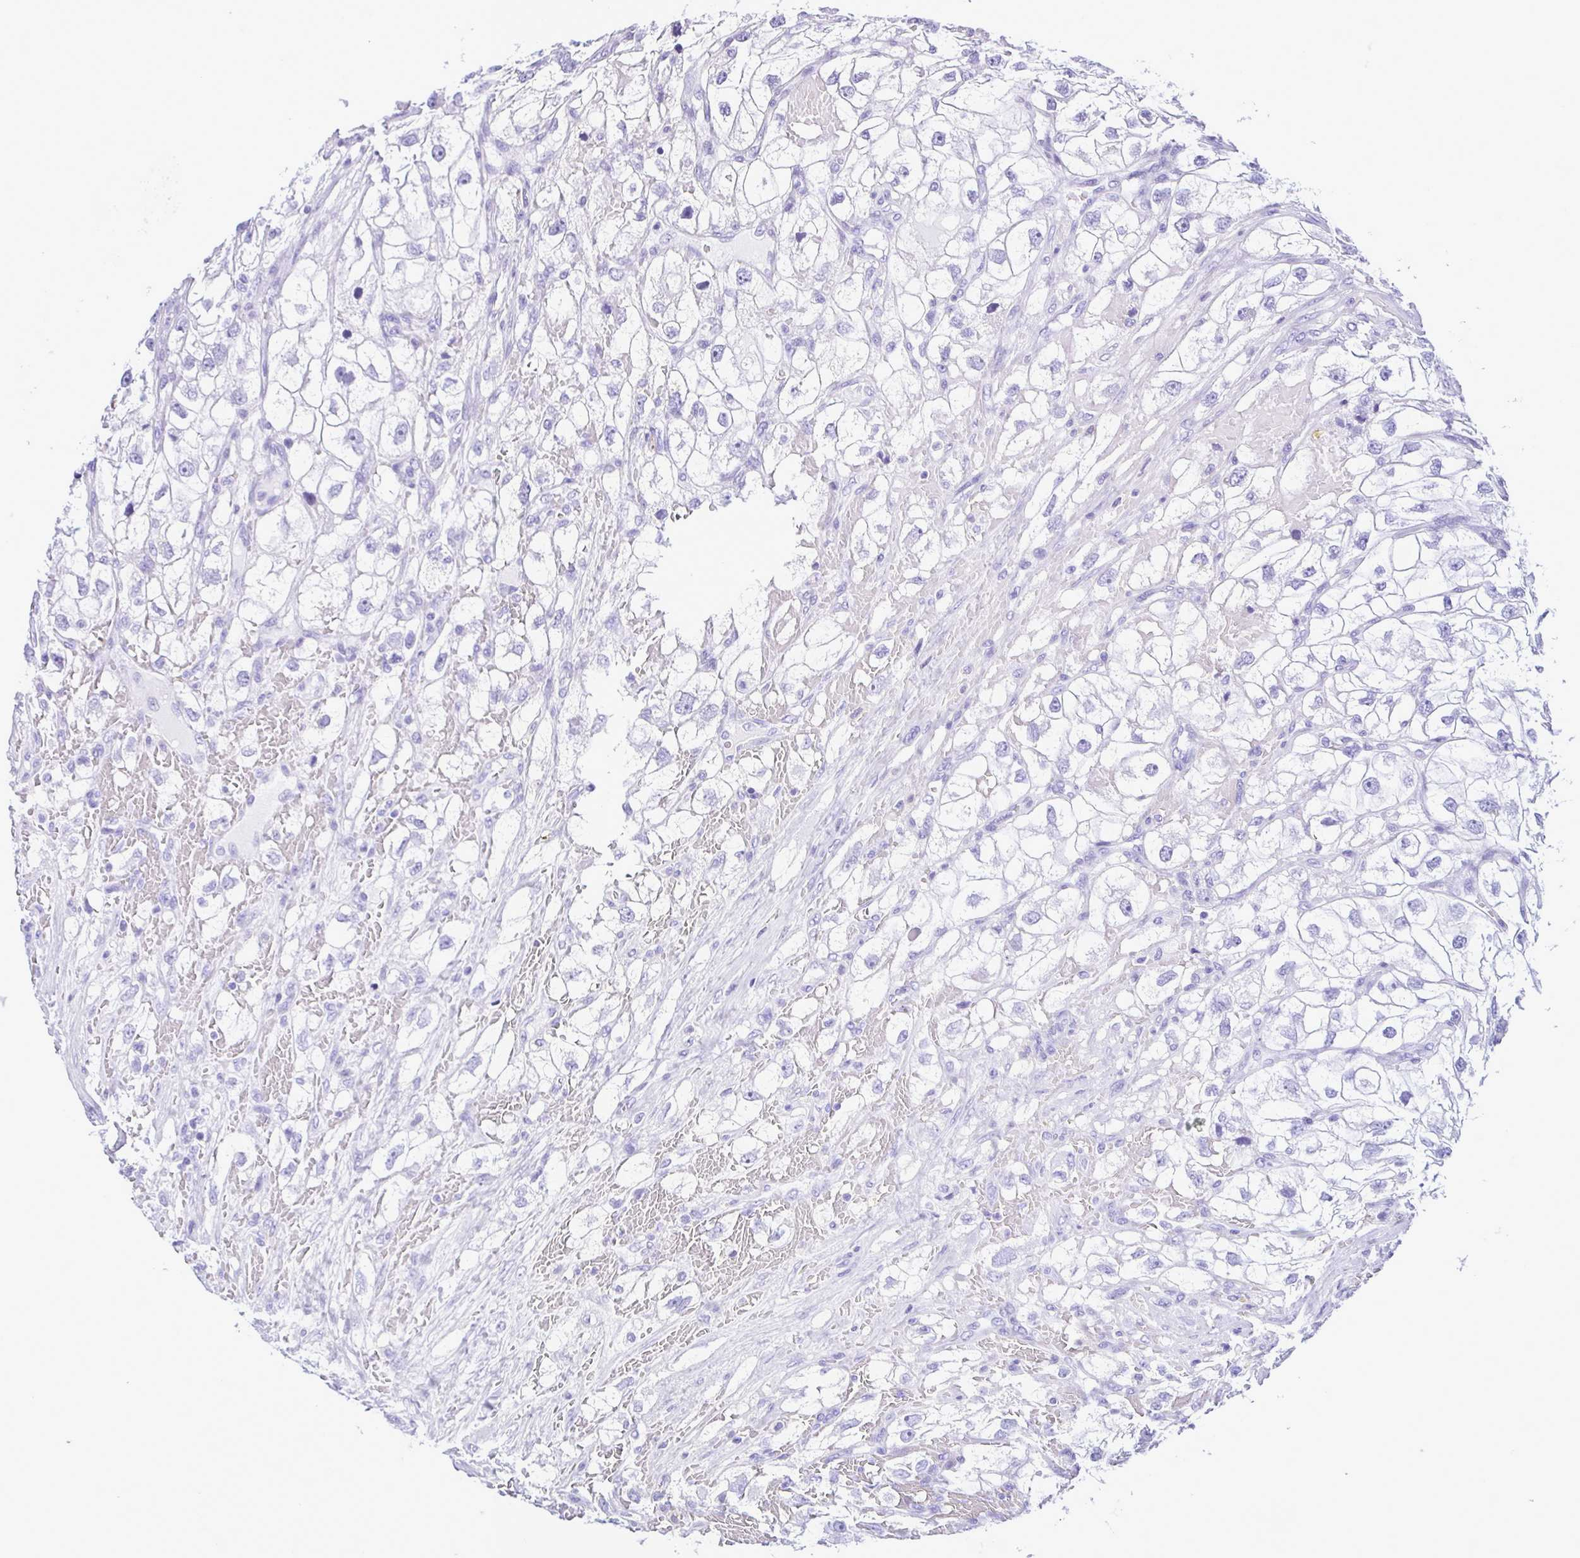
{"staining": {"intensity": "negative", "quantity": "none", "location": "none"}, "tissue": "renal cancer", "cell_type": "Tumor cells", "image_type": "cancer", "snomed": [{"axis": "morphology", "description": "Adenocarcinoma, NOS"}, {"axis": "topography", "description": "Kidney"}], "caption": "DAB immunohistochemical staining of renal cancer (adenocarcinoma) reveals no significant expression in tumor cells.", "gene": "CBY2", "patient": {"sex": "male", "age": 59}}